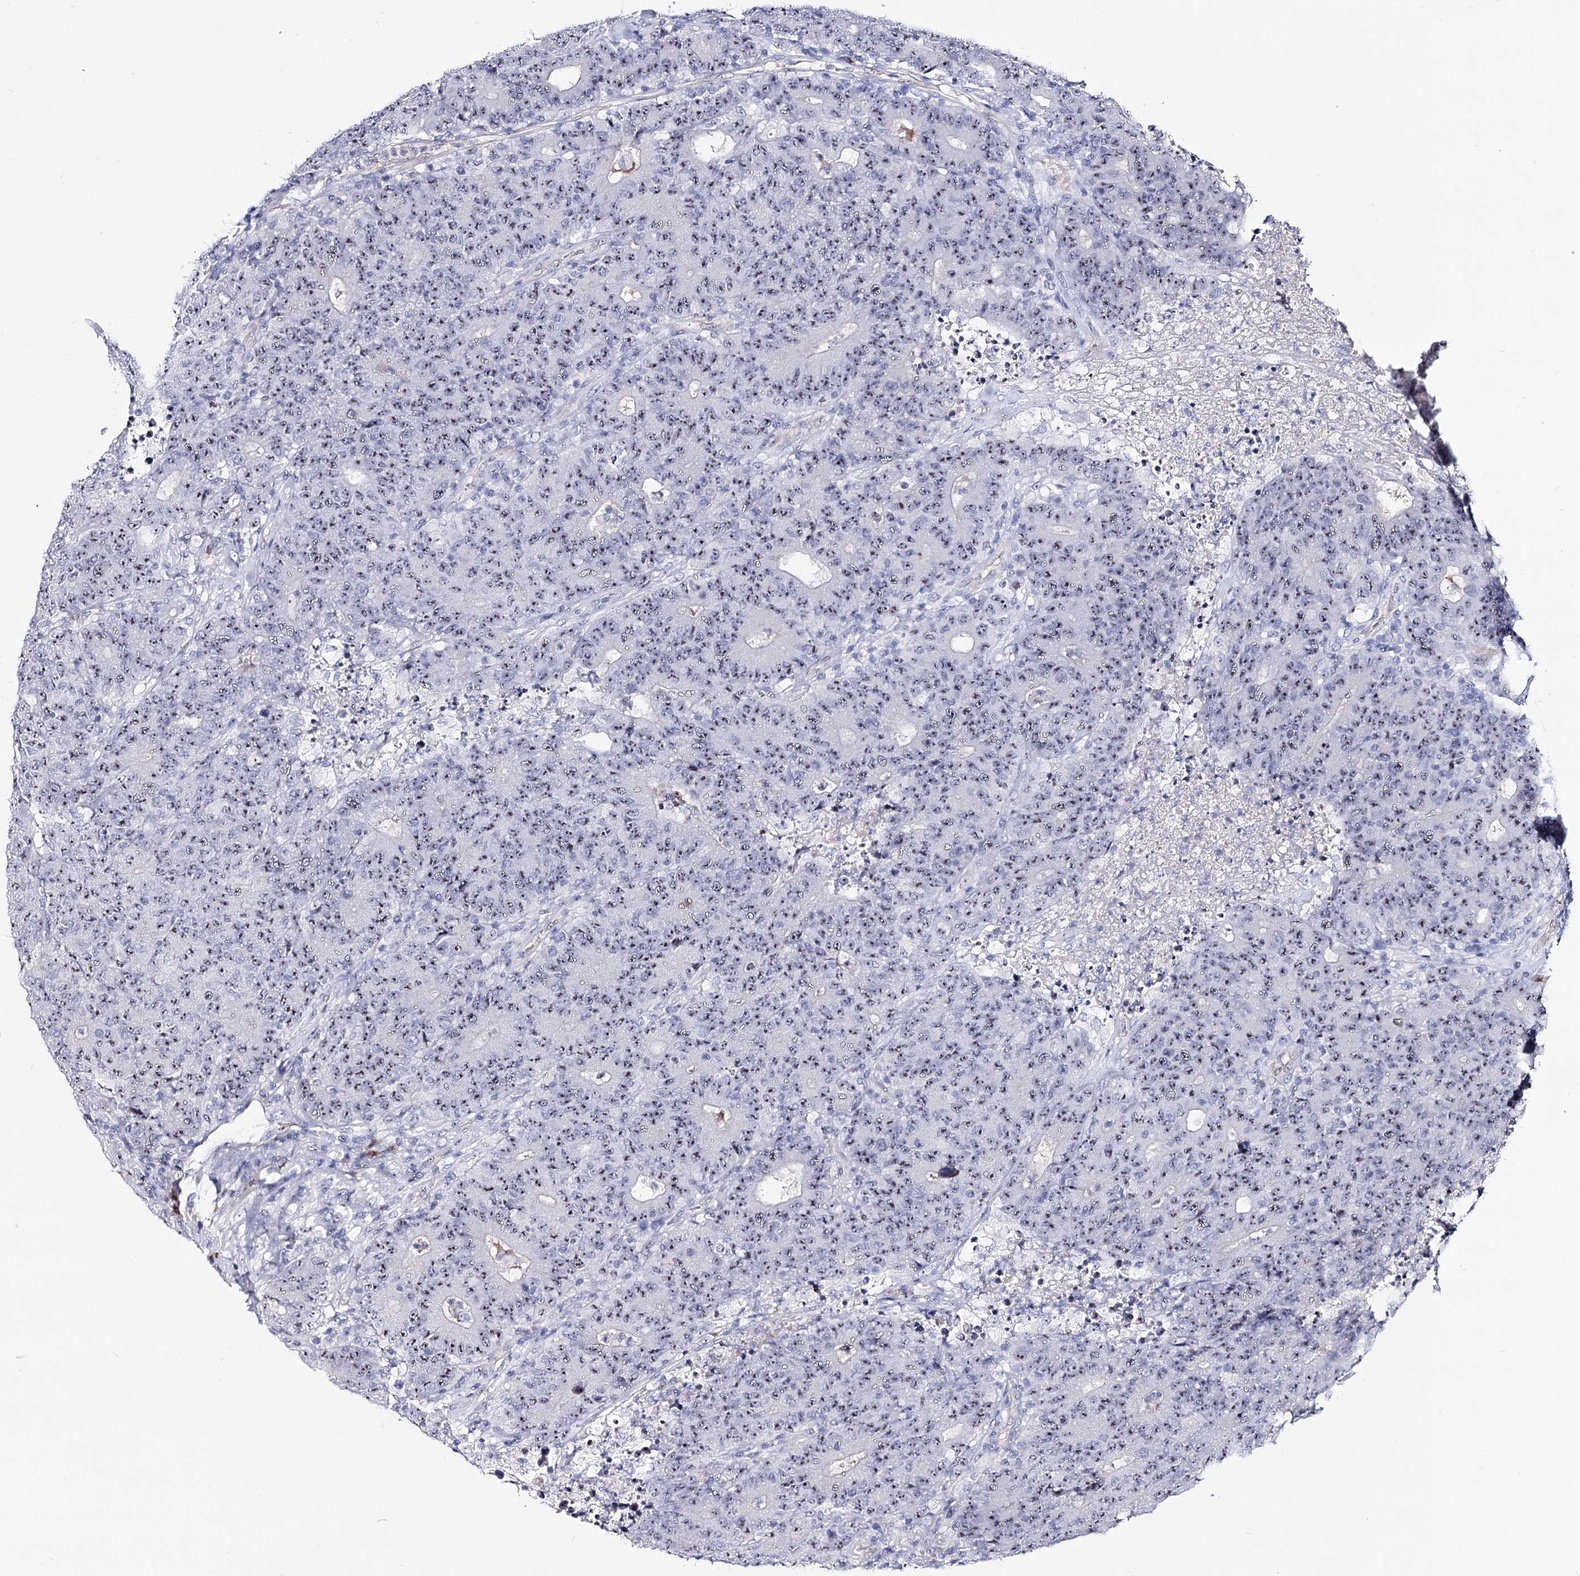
{"staining": {"intensity": "moderate", "quantity": ">75%", "location": "nuclear"}, "tissue": "colorectal cancer", "cell_type": "Tumor cells", "image_type": "cancer", "snomed": [{"axis": "morphology", "description": "Adenocarcinoma, NOS"}, {"axis": "topography", "description": "Colon"}], "caption": "Immunohistochemical staining of human colorectal adenocarcinoma reveals medium levels of moderate nuclear staining in about >75% of tumor cells.", "gene": "PCGF5", "patient": {"sex": "female", "age": 75}}